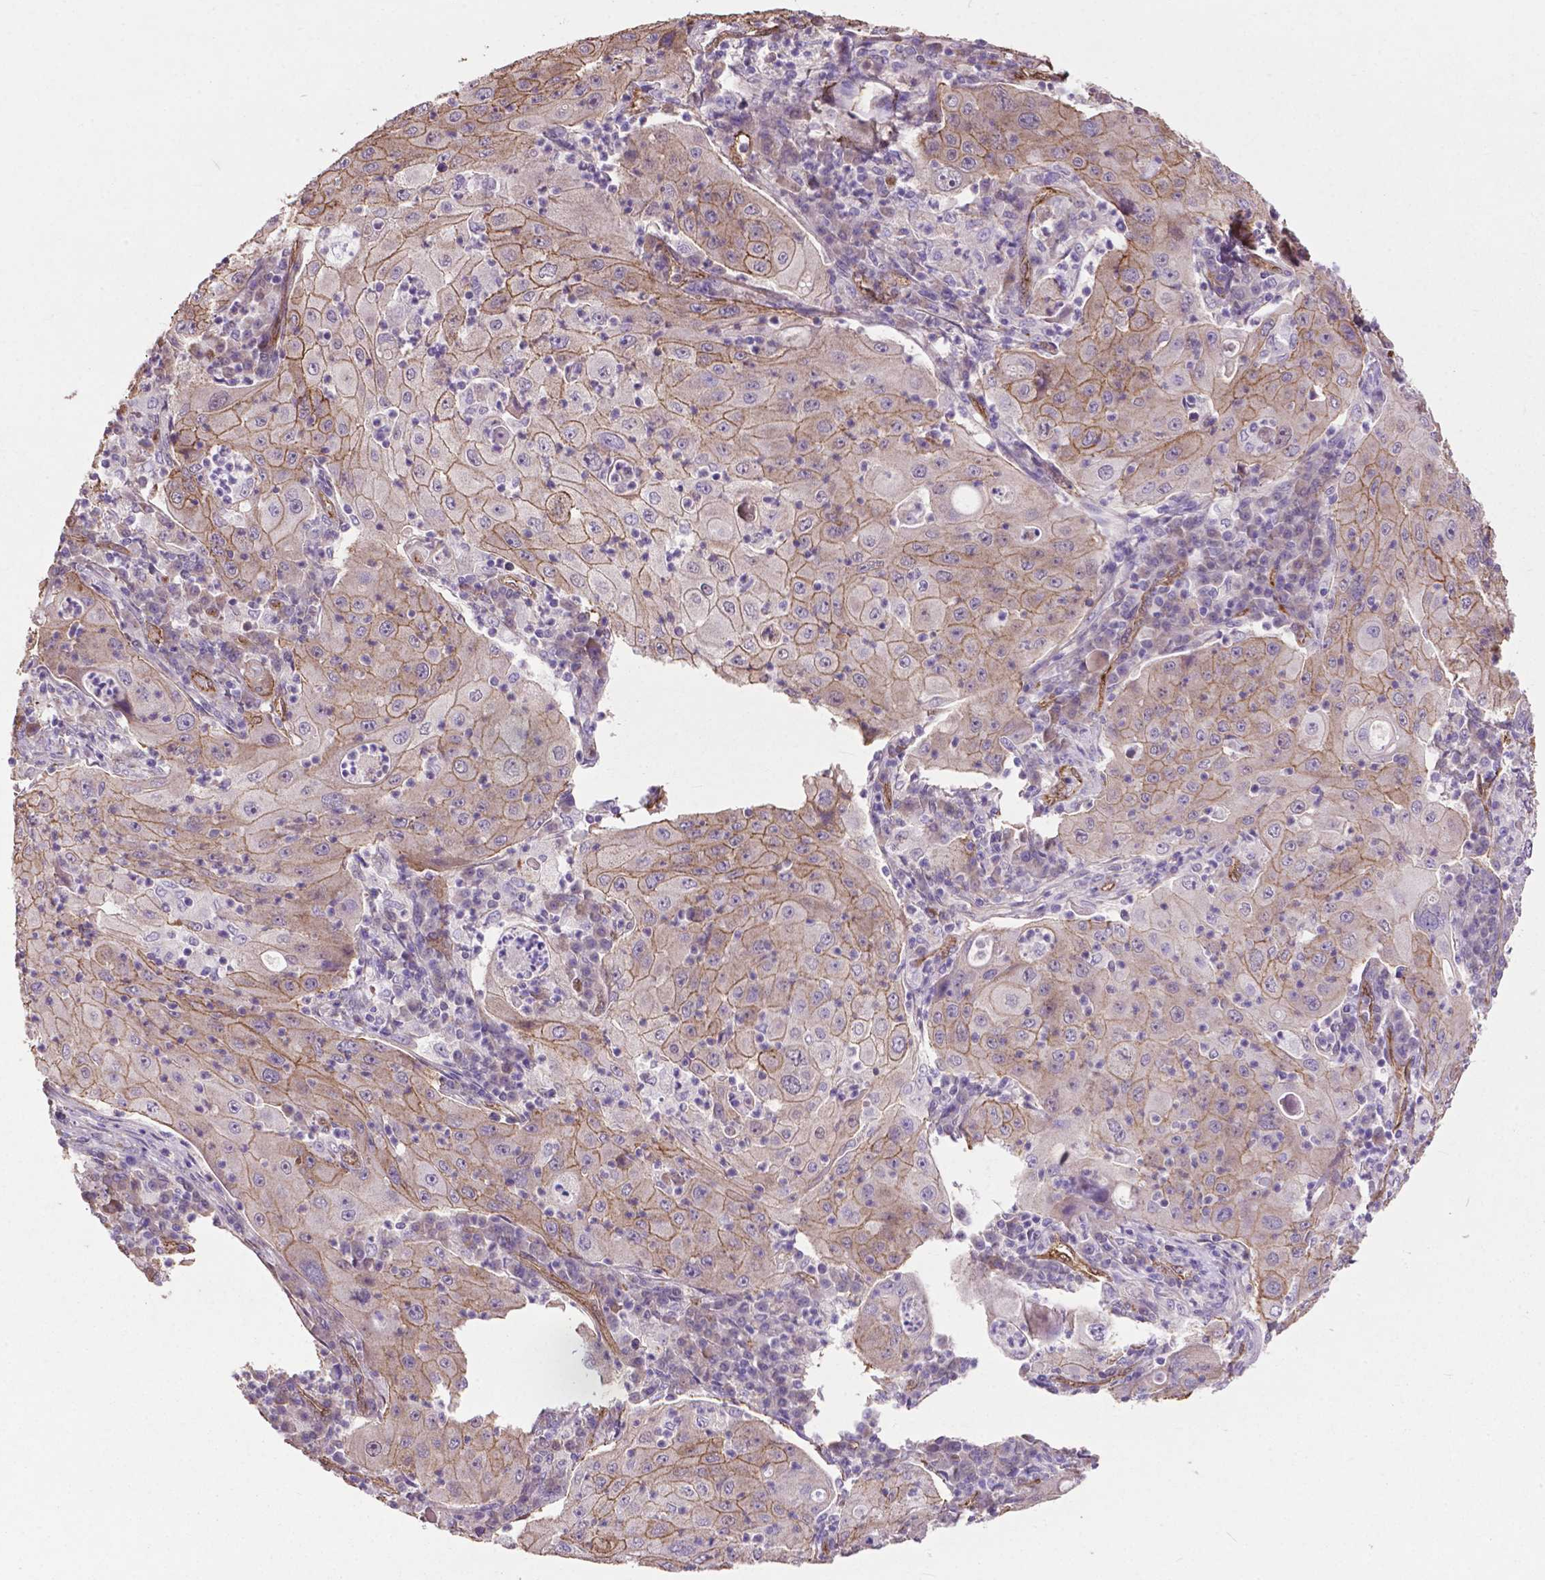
{"staining": {"intensity": "weak", "quantity": ">75%", "location": "cytoplasmic/membranous"}, "tissue": "lung cancer", "cell_type": "Tumor cells", "image_type": "cancer", "snomed": [{"axis": "morphology", "description": "Squamous cell carcinoma, NOS"}, {"axis": "topography", "description": "Lung"}], "caption": "This is a histology image of IHC staining of squamous cell carcinoma (lung), which shows weak expression in the cytoplasmic/membranous of tumor cells.", "gene": "PDLIM1", "patient": {"sex": "female", "age": 59}}